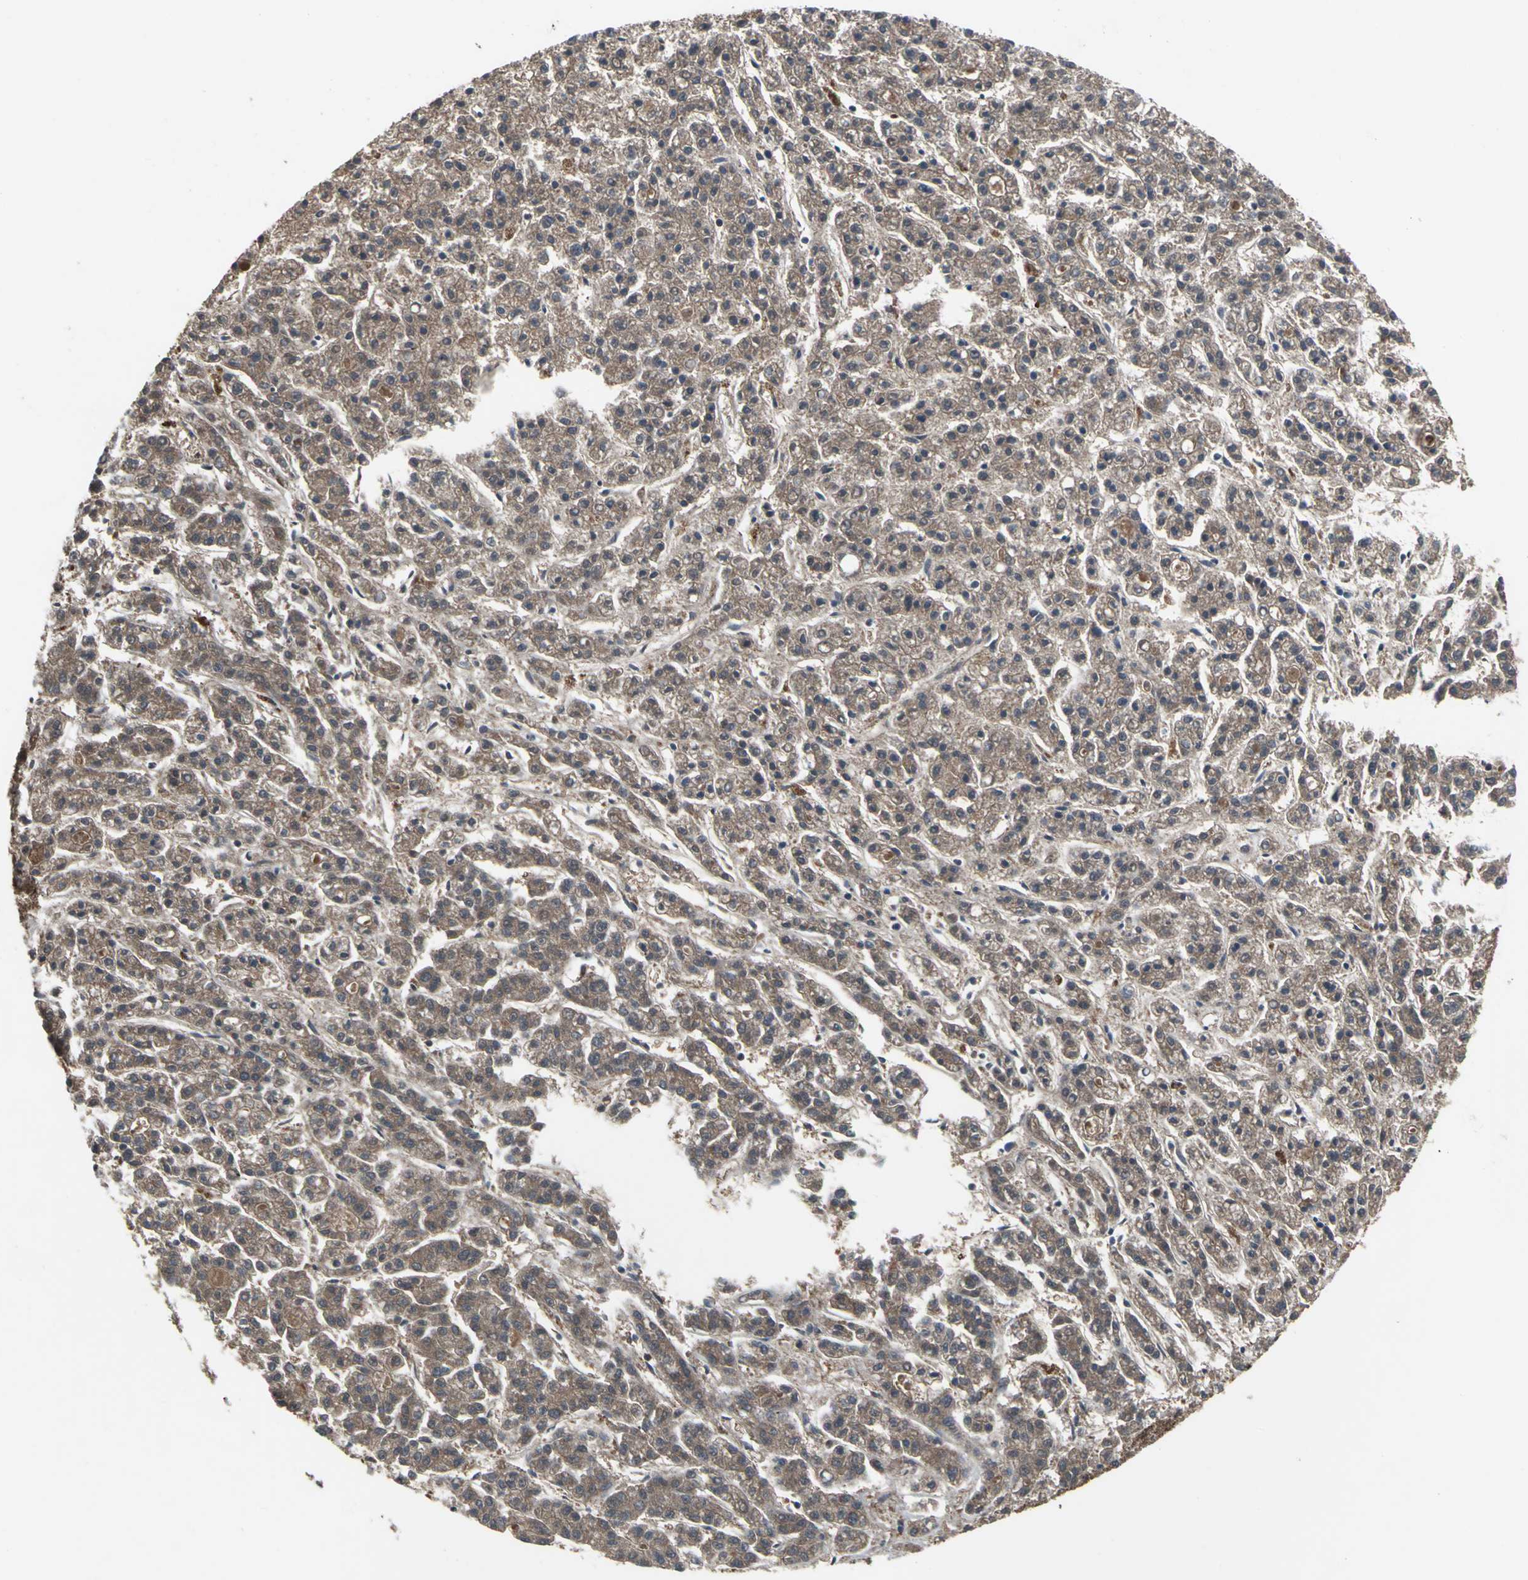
{"staining": {"intensity": "moderate", "quantity": ">75%", "location": "cytoplasmic/membranous"}, "tissue": "liver cancer", "cell_type": "Tumor cells", "image_type": "cancer", "snomed": [{"axis": "morphology", "description": "Carcinoma, Hepatocellular, NOS"}, {"axis": "topography", "description": "Liver"}], "caption": "The immunohistochemical stain labels moderate cytoplasmic/membranous positivity in tumor cells of liver cancer (hepatocellular carcinoma) tissue.", "gene": "CAPN1", "patient": {"sex": "male", "age": 70}}